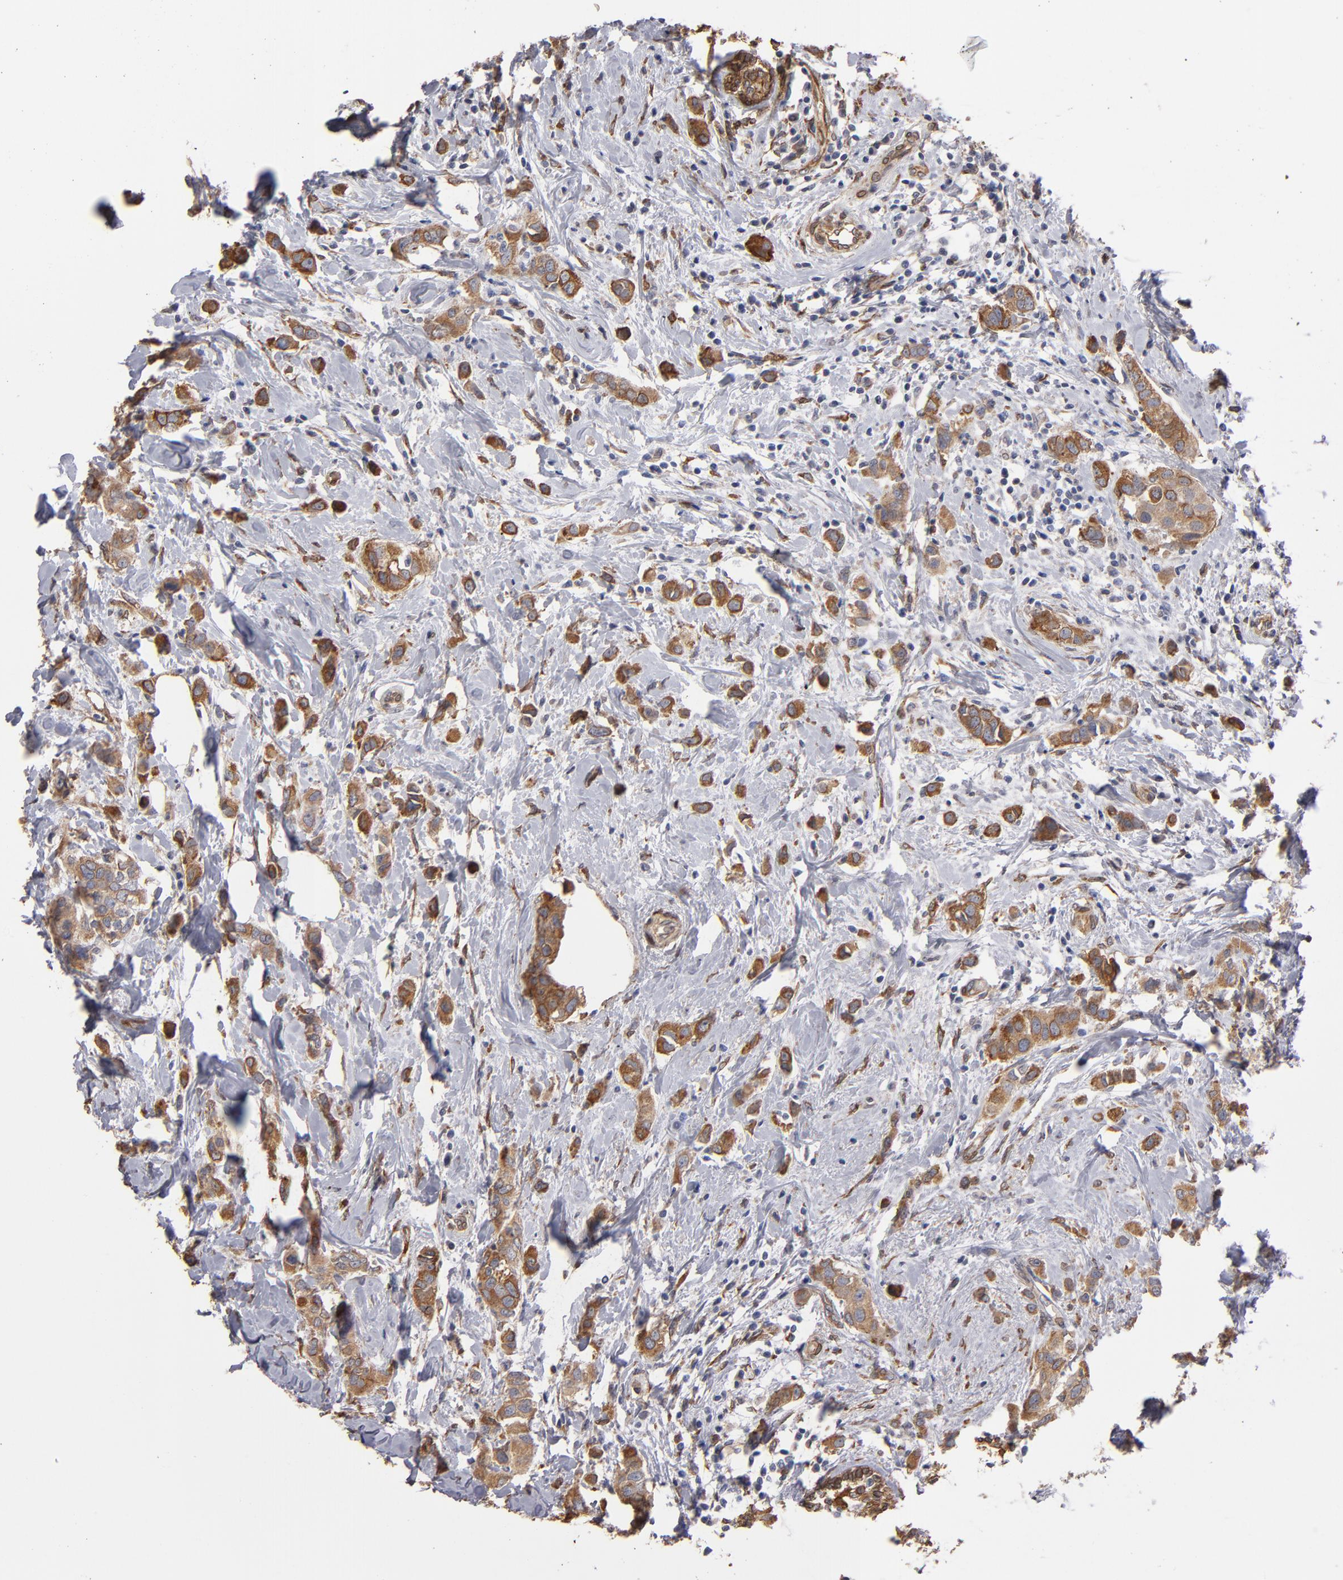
{"staining": {"intensity": "moderate", "quantity": ">75%", "location": "cytoplasmic/membranous"}, "tissue": "breast cancer", "cell_type": "Tumor cells", "image_type": "cancer", "snomed": [{"axis": "morphology", "description": "Normal tissue, NOS"}, {"axis": "morphology", "description": "Duct carcinoma"}, {"axis": "topography", "description": "Breast"}], "caption": "About >75% of tumor cells in breast infiltrating ductal carcinoma demonstrate moderate cytoplasmic/membranous protein expression as visualized by brown immunohistochemical staining.", "gene": "PGRMC1", "patient": {"sex": "female", "age": 50}}